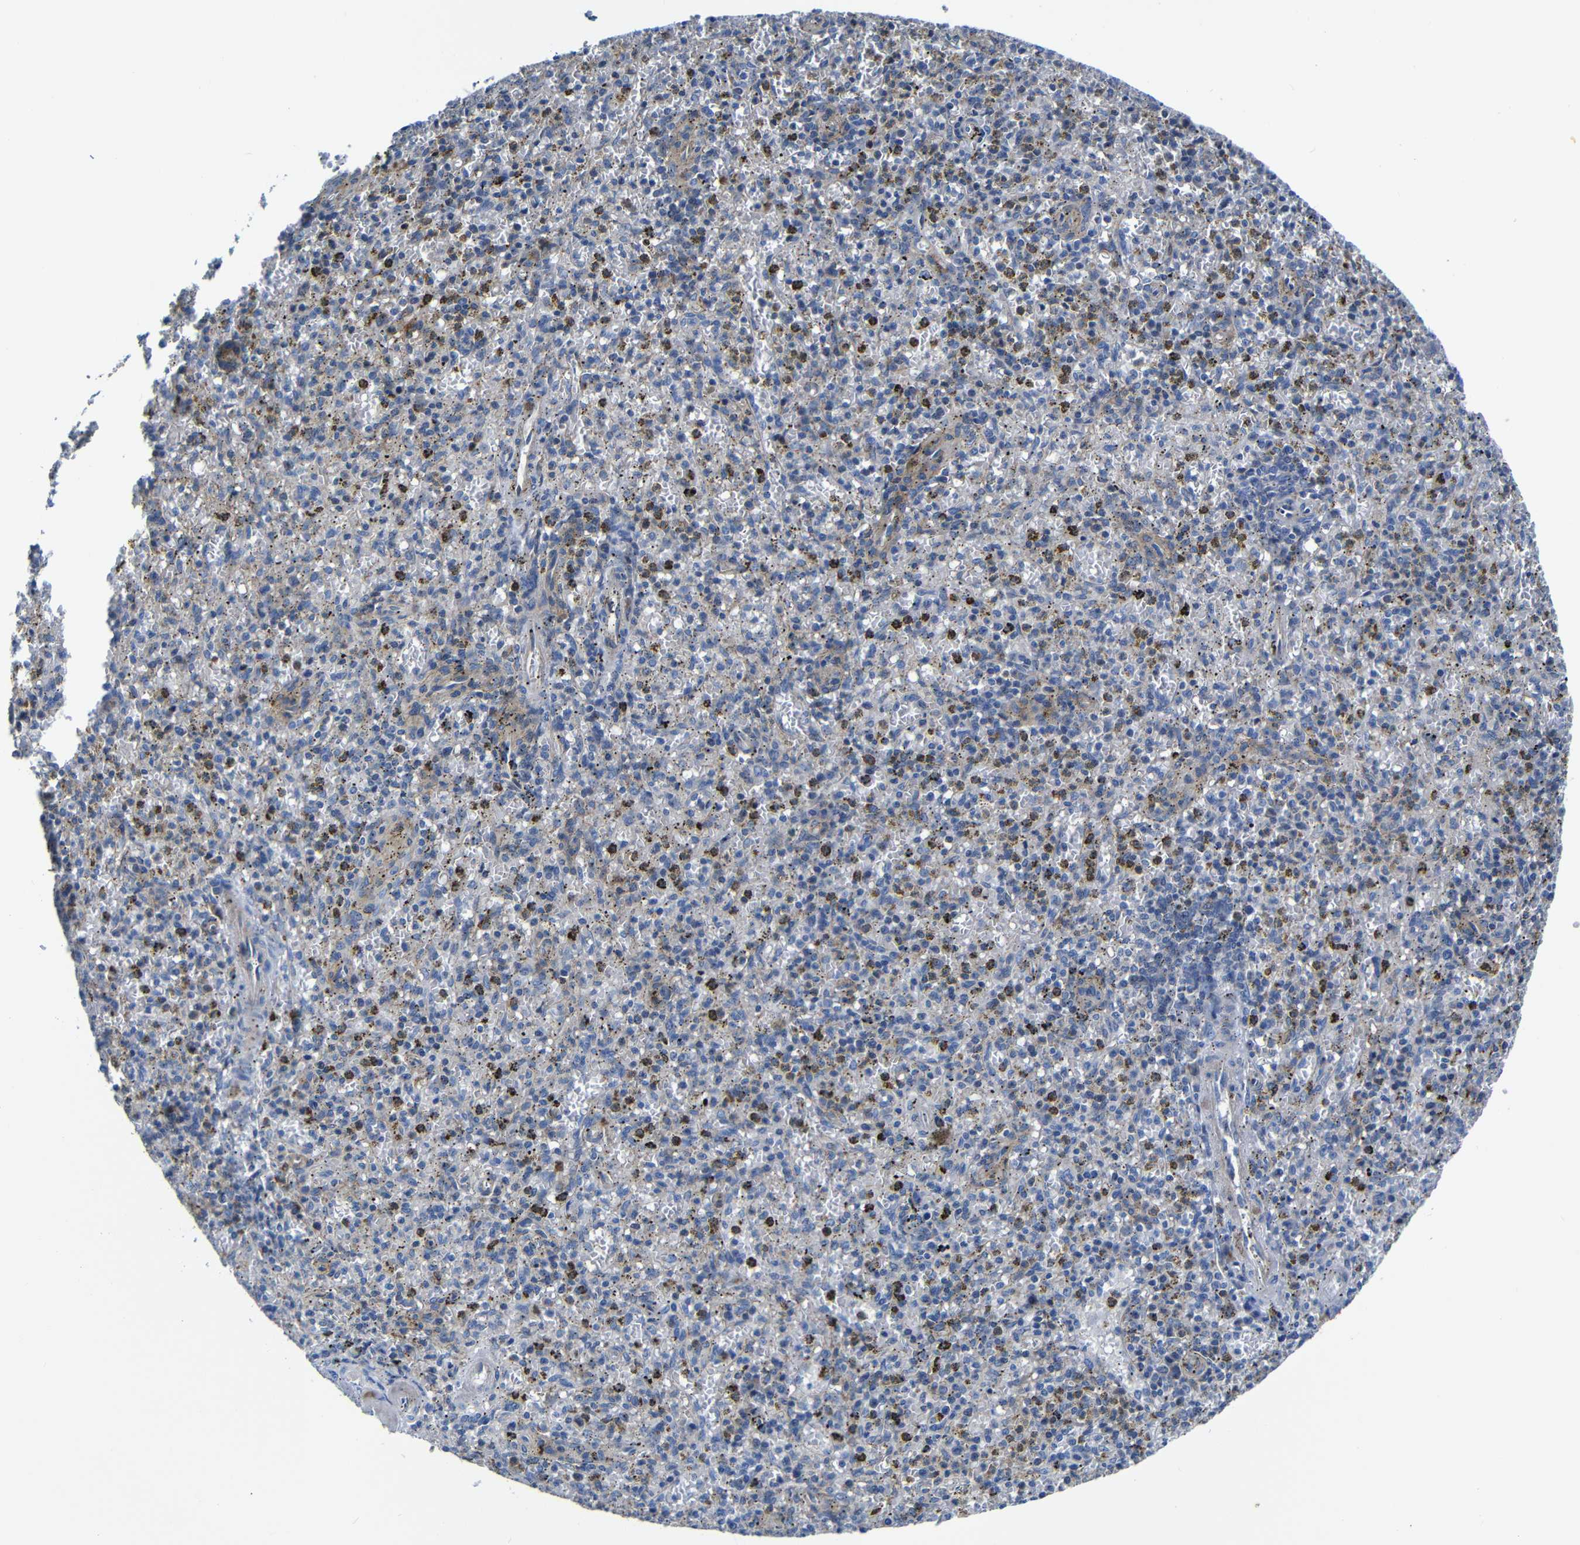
{"staining": {"intensity": "weak", "quantity": "25%-75%", "location": "cytoplasmic/membranous"}, "tissue": "spleen", "cell_type": "Cells in red pulp", "image_type": "normal", "snomed": [{"axis": "morphology", "description": "Normal tissue, NOS"}, {"axis": "topography", "description": "Spleen"}], "caption": "Immunohistochemical staining of unremarkable spleen demonstrates low levels of weak cytoplasmic/membranous expression in approximately 25%-75% of cells in red pulp.", "gene": "AFDN", "patient": {"sex": "male", "age": 72}}